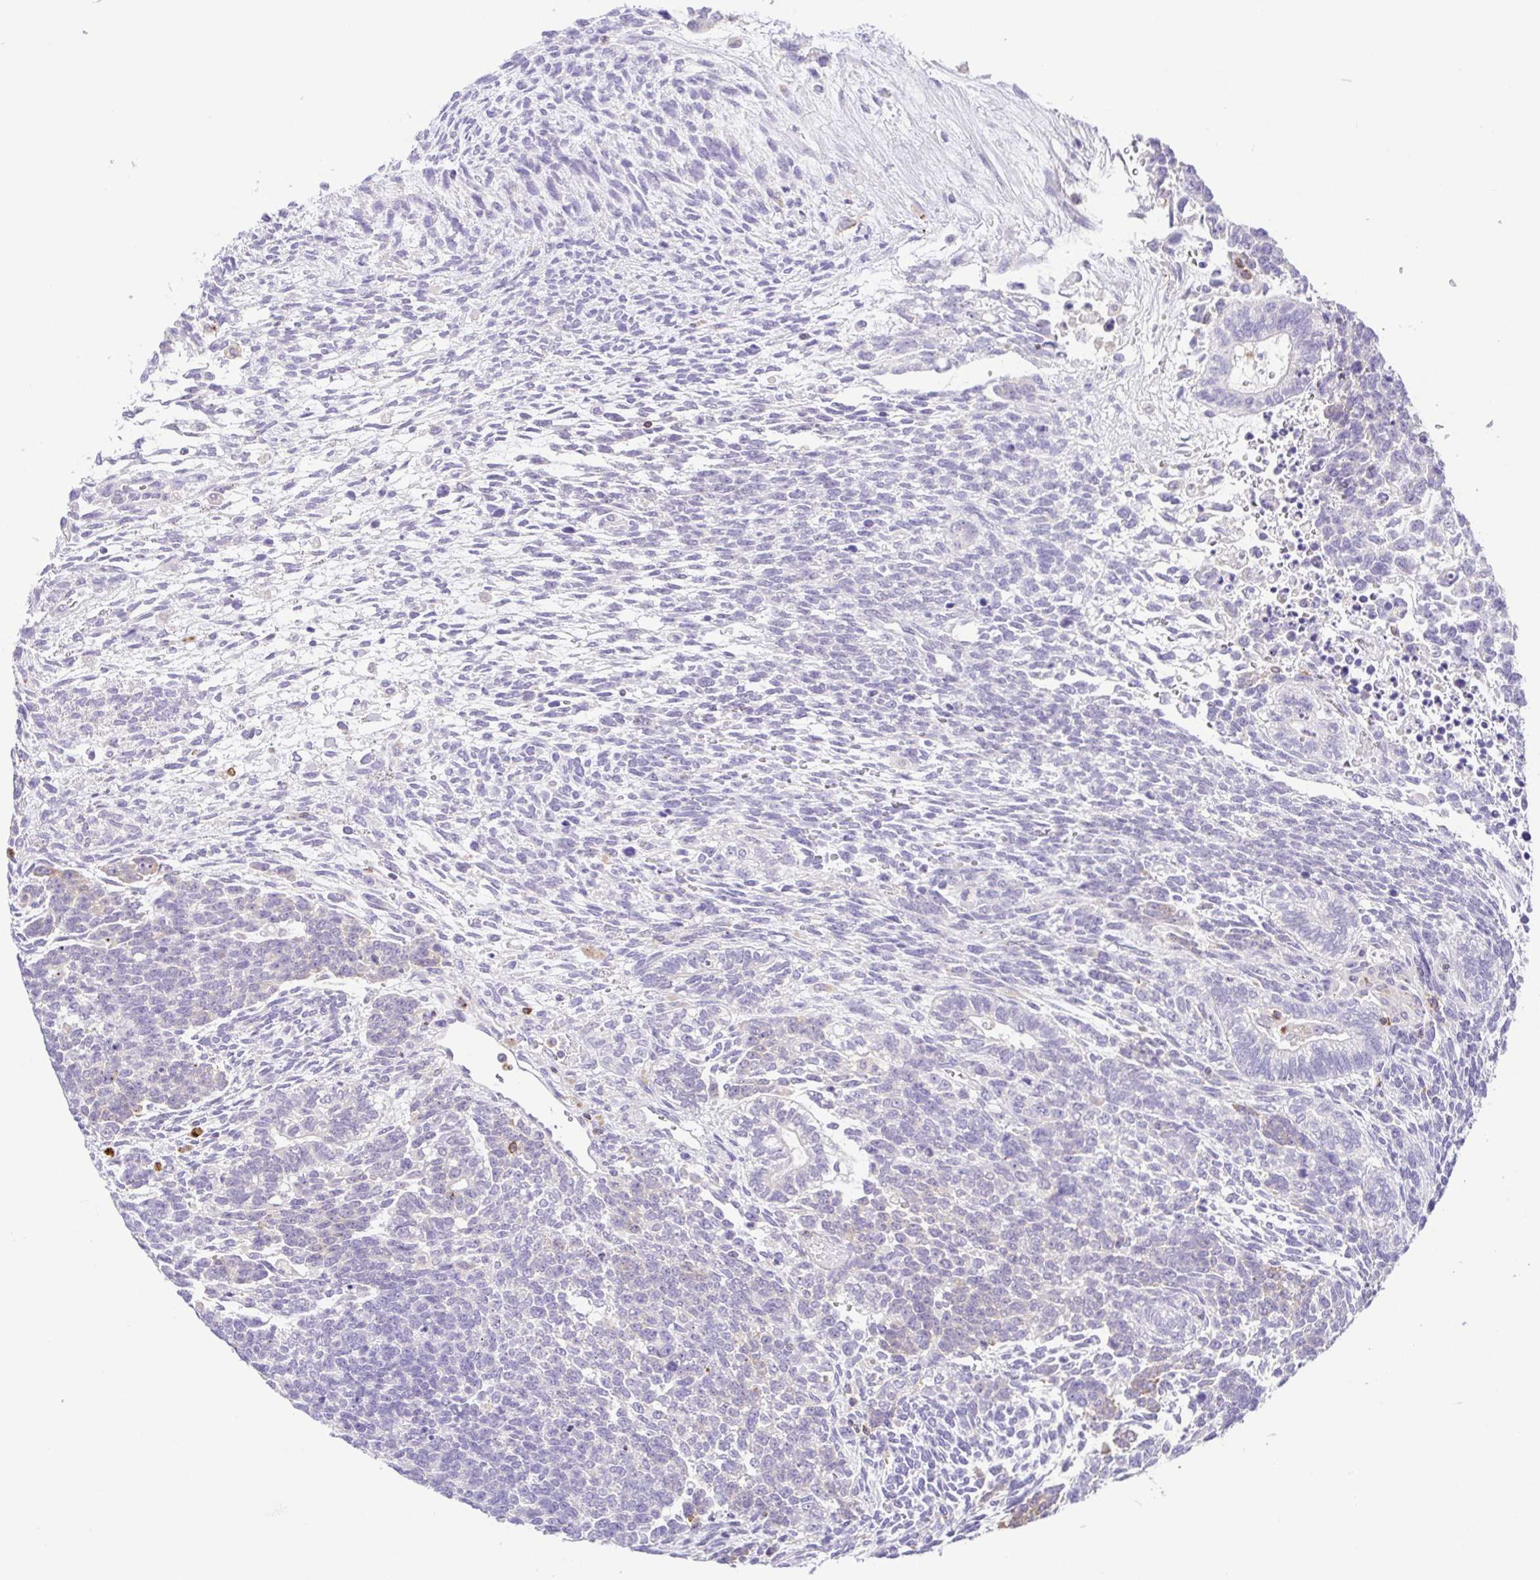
{"staining": {"intensity": "negative", "quantity": "none", "location": "none"}, "tissue": "testis cancer", "cell_type": "Tumor cells", "image_type": "cancer", "snomed": [{"axis": "morphology", "description": "Carcinoma, Embryonal, NOS"}, {"axis": "topography", "description": "Testis"}], "caption": "There is no significant positivity in tumor cells of embryonal carcinoma (testis).", "gene": "PGLYRP1", "patient": {"sex": "male", "age": 23}}